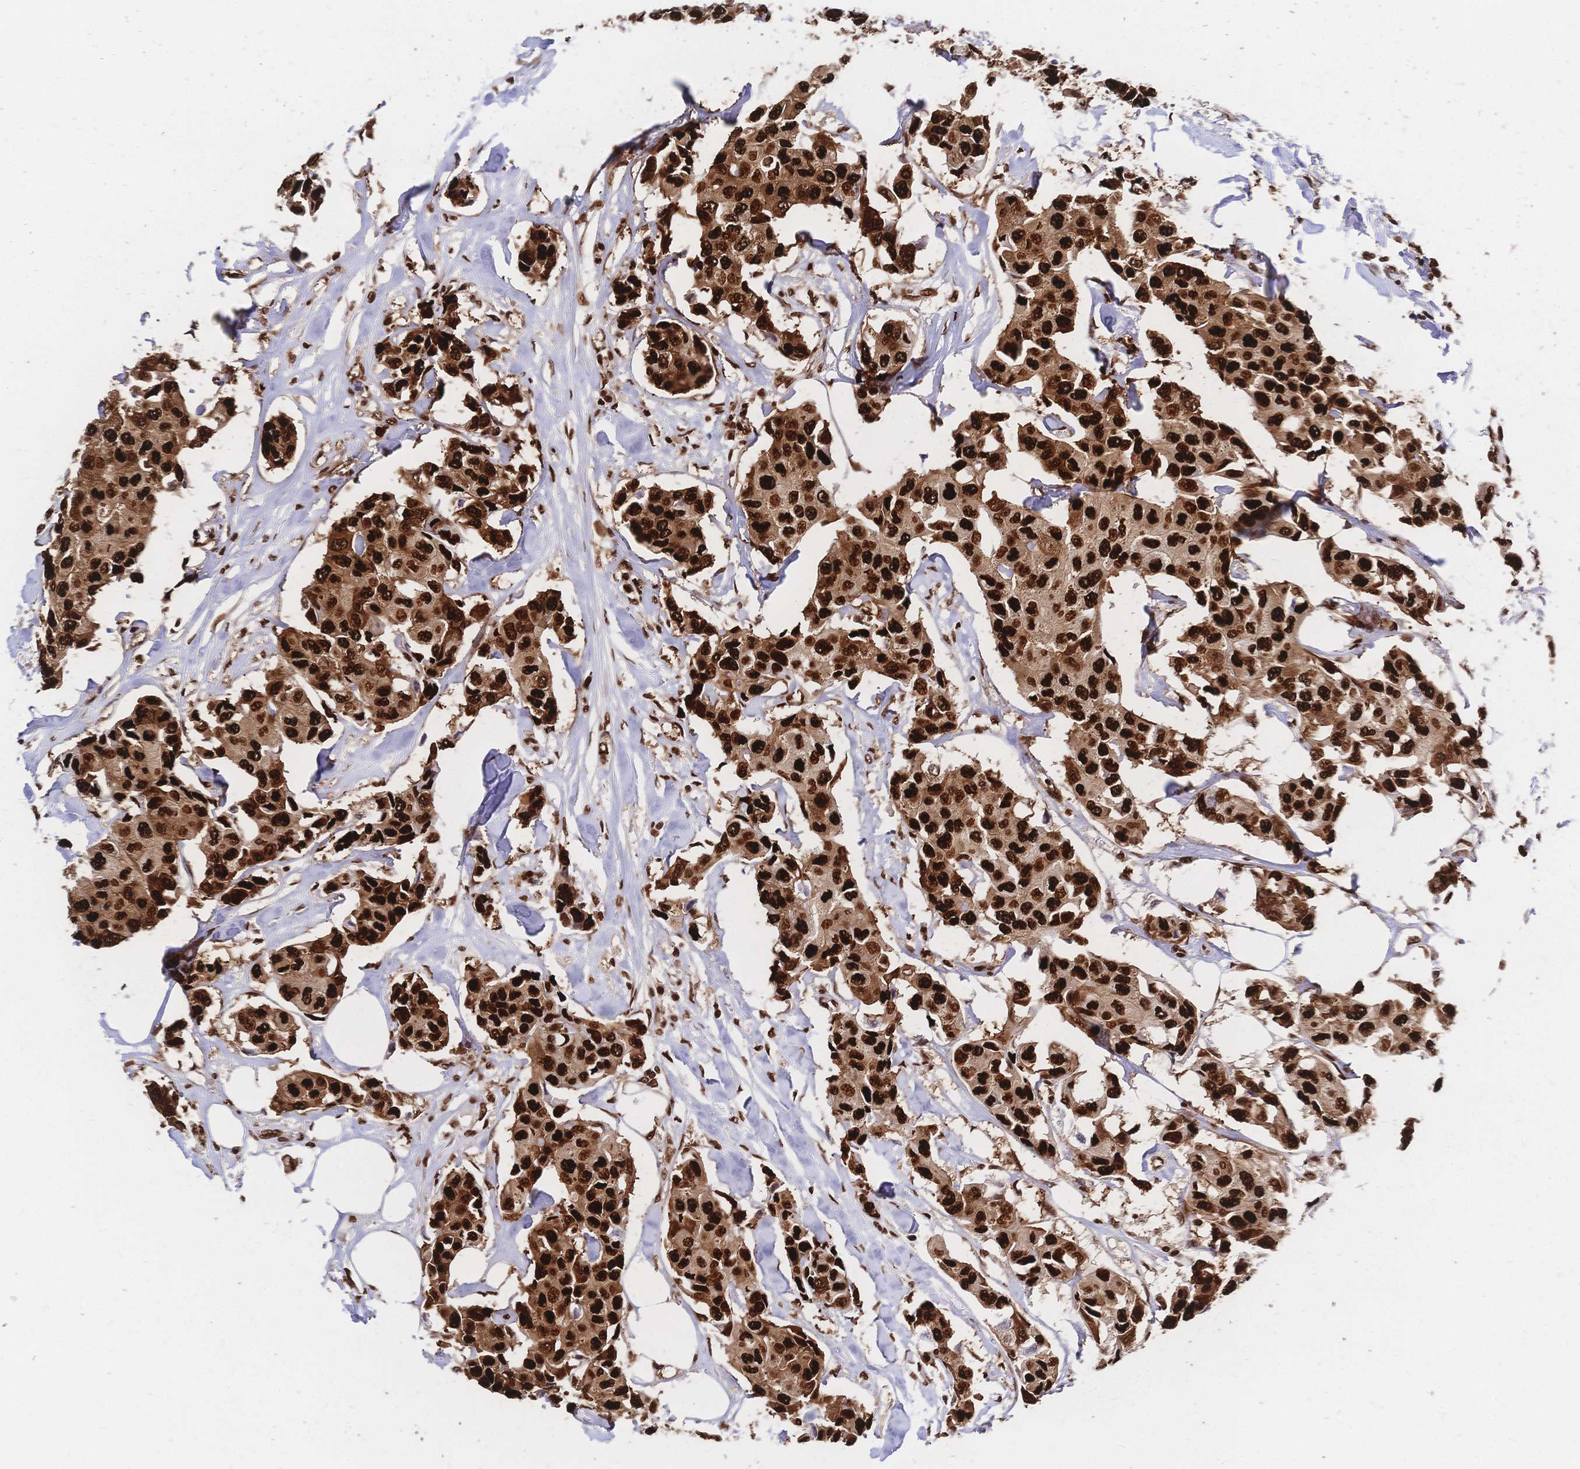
{"staining": {"intensity": "strong", "quantity": ">75%", "location": "nuclear"}, "tissue": "breast cancer", "cell_type": "Tumor cells", "image_type": "cancer", "snomed": [{"axis": "morphology", "description": "Duct carcinoma"}, {"axis": "topography", "description": "Breast"}, {"axis": "topography", "description": "Lymph node"}], "caption": "High-magnification brightfield microscopy of breast cancer (invasive ductal carcinoma) stained with DAB (brown) and counterstained with hematoxylin (blue). tumor cells exhibit strong nuclear expression is identified in about>75% of cells. The staining is performed using DAB brown chromogen to label protein expression. The nuclei are counter-stained blue using hematoxylin.", "gene": "HDGF", "patient": {"sex": "female", "age": 80}}